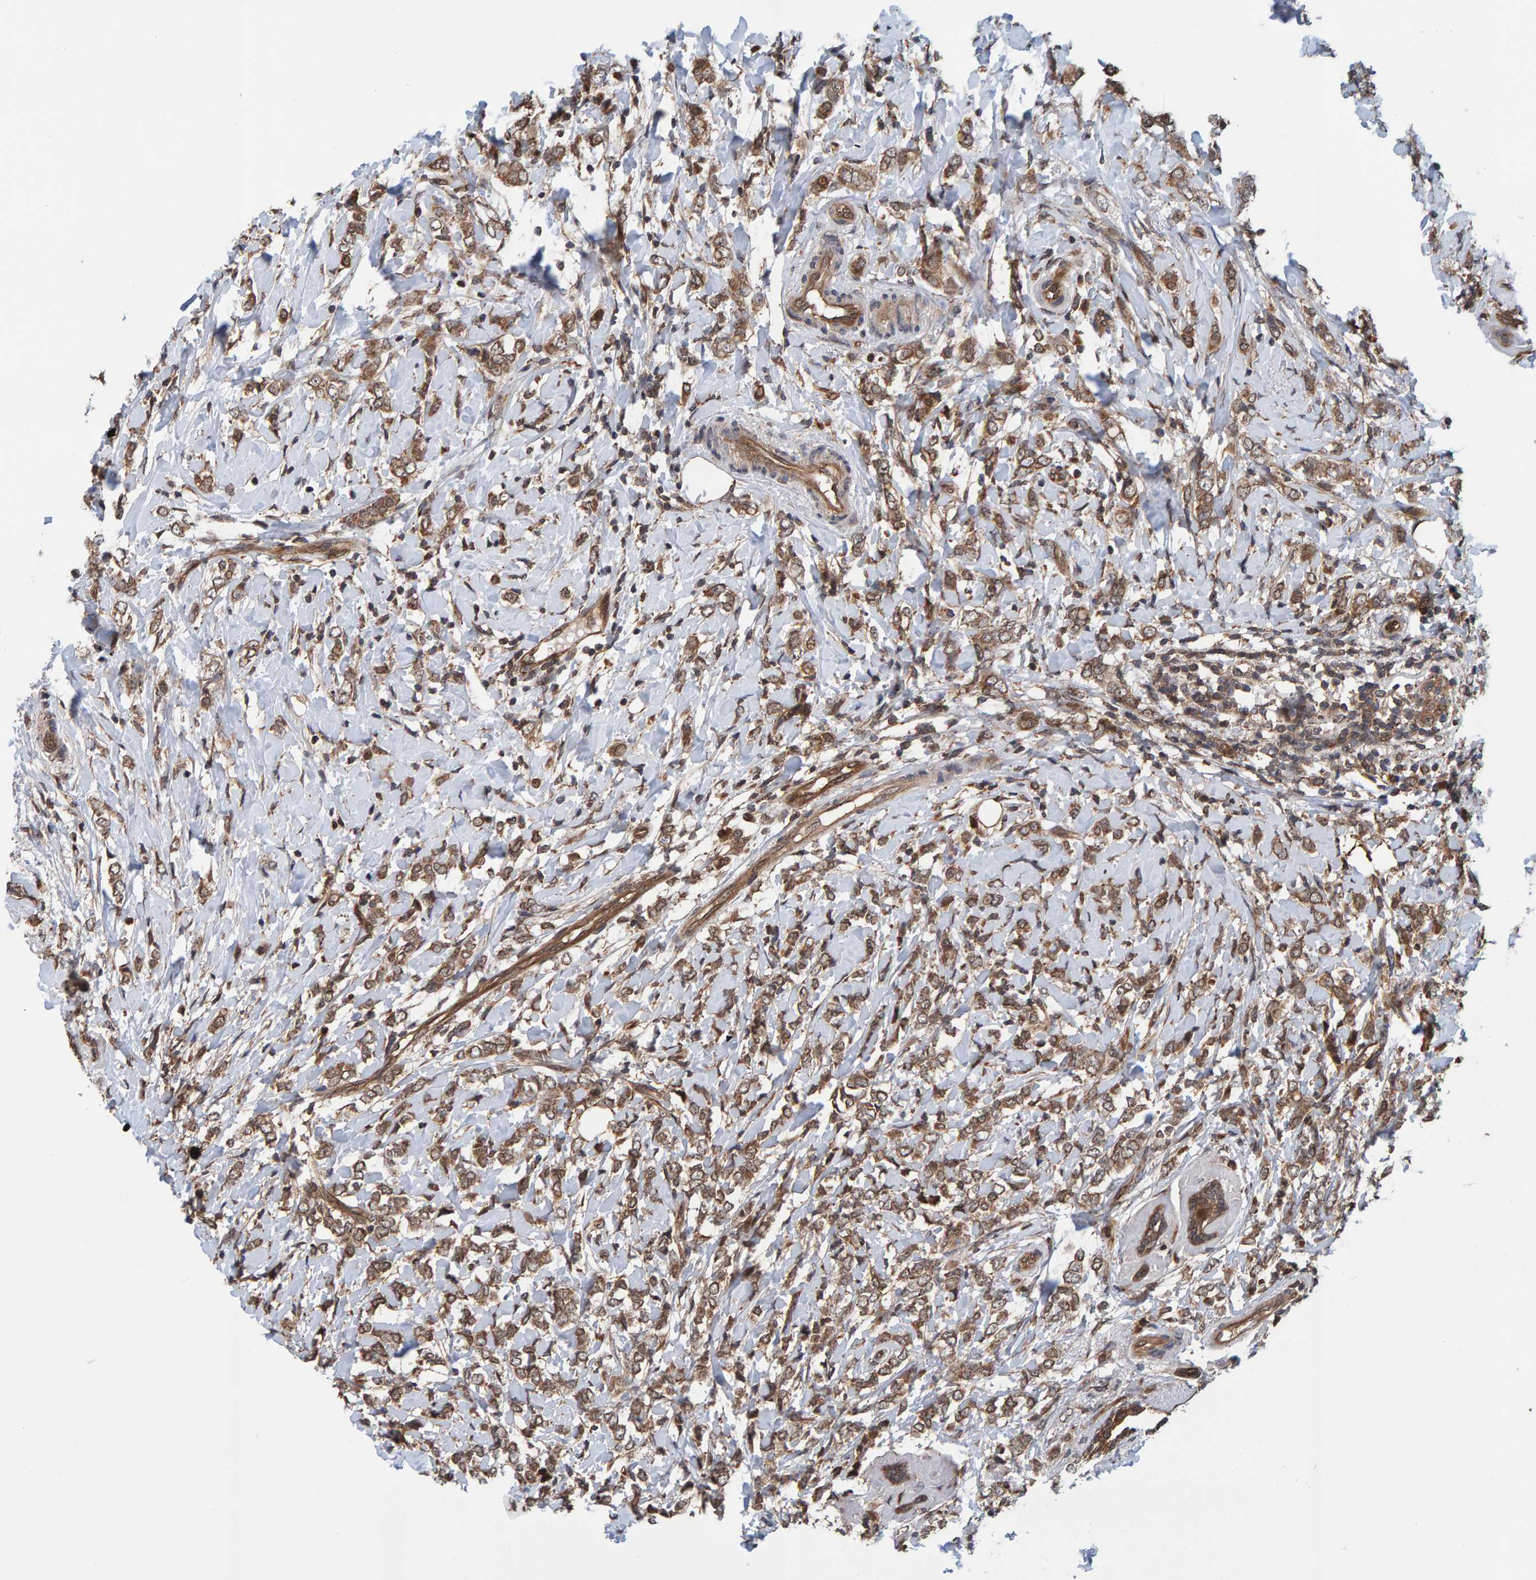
{"staining": {"intensity": "moderate", "quantity": ">75%", "location": "cytoplasmic/membranous"}, "tissue": "breast cancer", "cell_type": "Tumor cells", "image_type": "cancer", "snomed": [{"axis": "morphology", "description": "Normal tissue, NOS"}, {"axis": "morphology", "description": "Lobular carcinoma"}, {"axis": "topography", "description": "Breast"}], "caption": "Breast lobular carcinoma tissue reveals moderate cytoplasmic/membranous staining in approximately >75% of tumor cells The staining was performed using DAB, with brown indicating positive protein expression. Nuclei are stained blue with hematoxylin.", "gene": "SCRN2", "patient": {"sex": "female", "age": 47}}